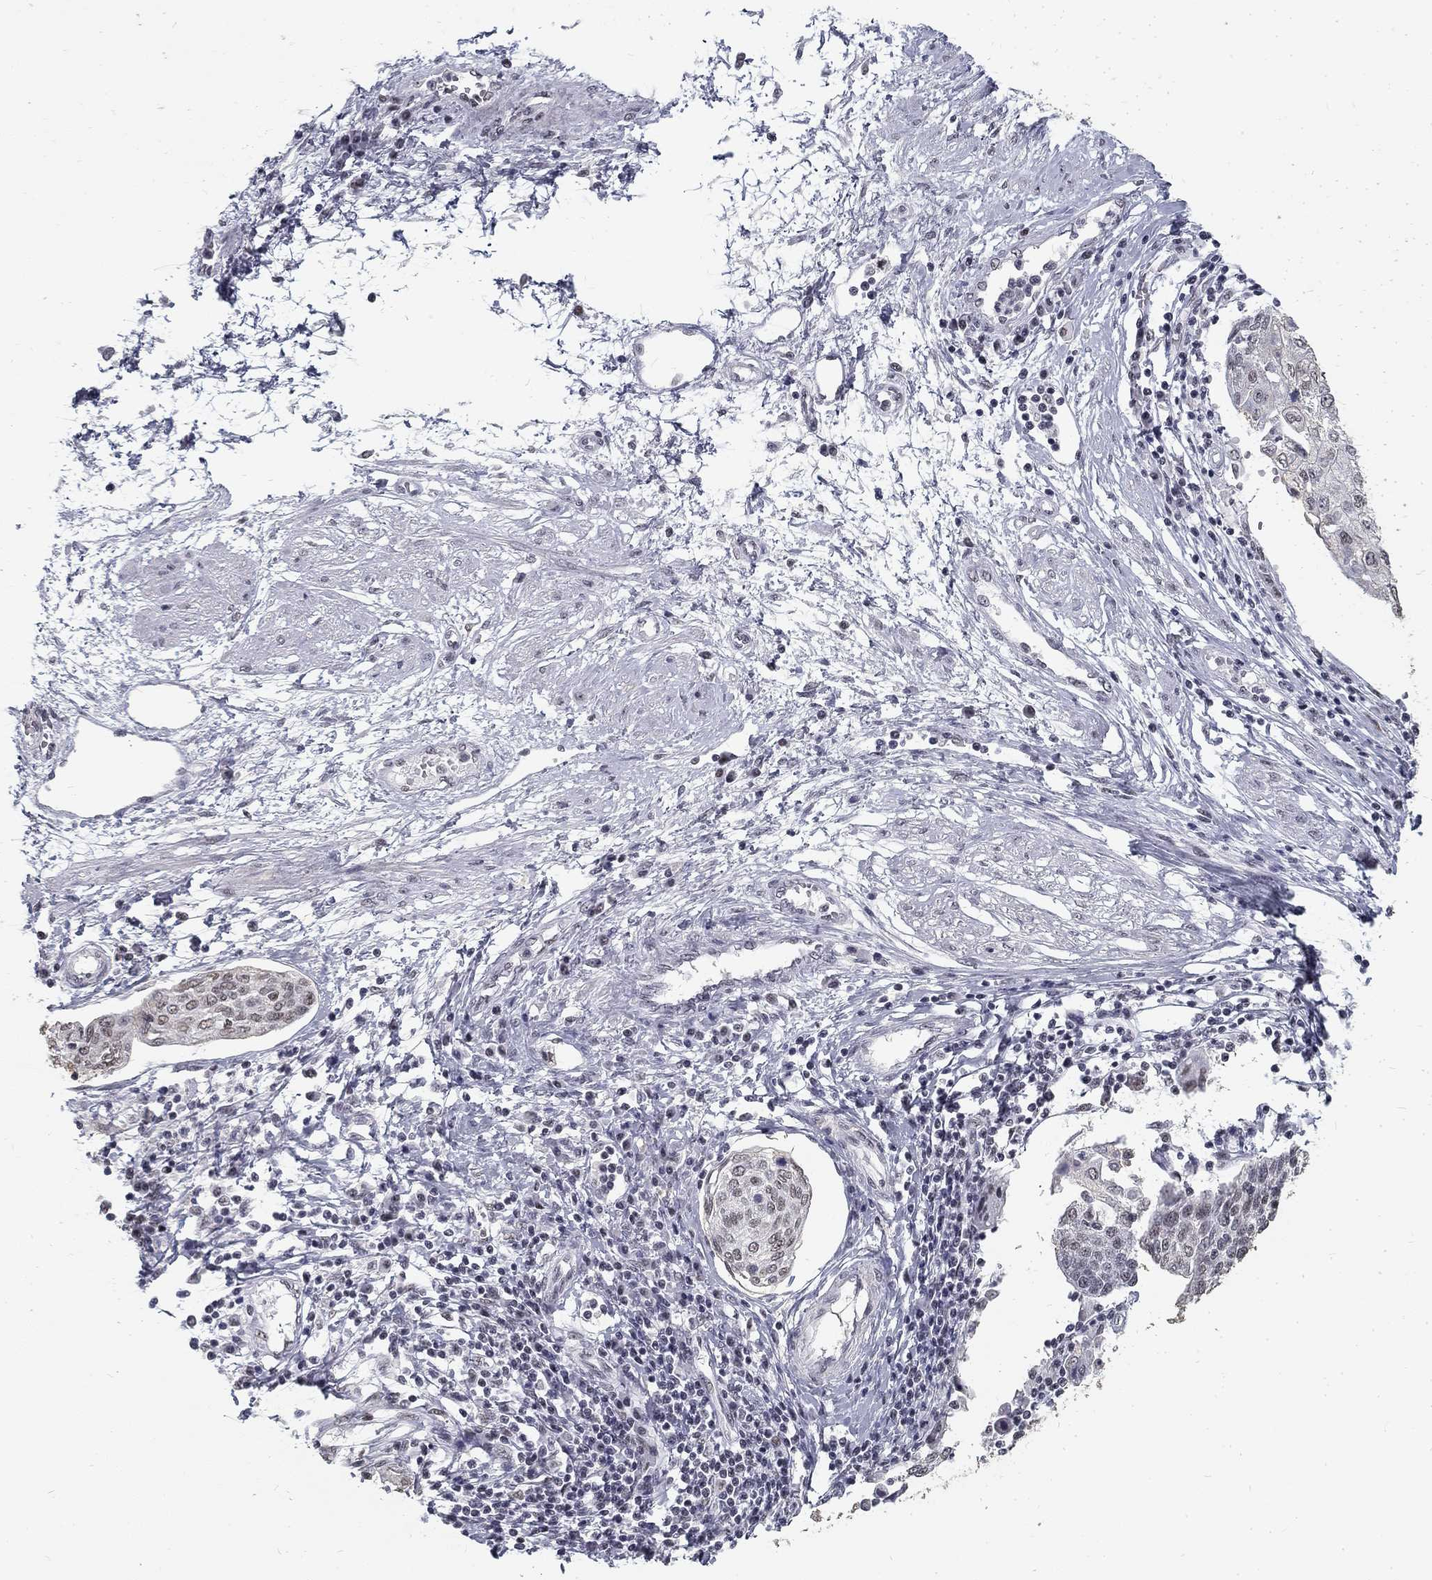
{"staining": {"intensity": "negative", "quantity": "none", "location": "none"}, "tissue": "cervical cancer", "cell_type": "Tumor cells", "image_type": "cancer", "snomed": [{"axis": "morphology", "description": "Squamous cell carcinoma, NOS"}, {"axis": "topography", "description": "Cervix"}], "caption": "Tumor cells show no significant expression in squamous cell carcinoma (cervical). Brightfield microscopy of IHC stained with DAB (3,3'-diaminobenzidine) (brown) and hematoxylin (blue), captured at high magnification.", "gene": "SNORC", "patient": {"sex": "female", "age": 34}}